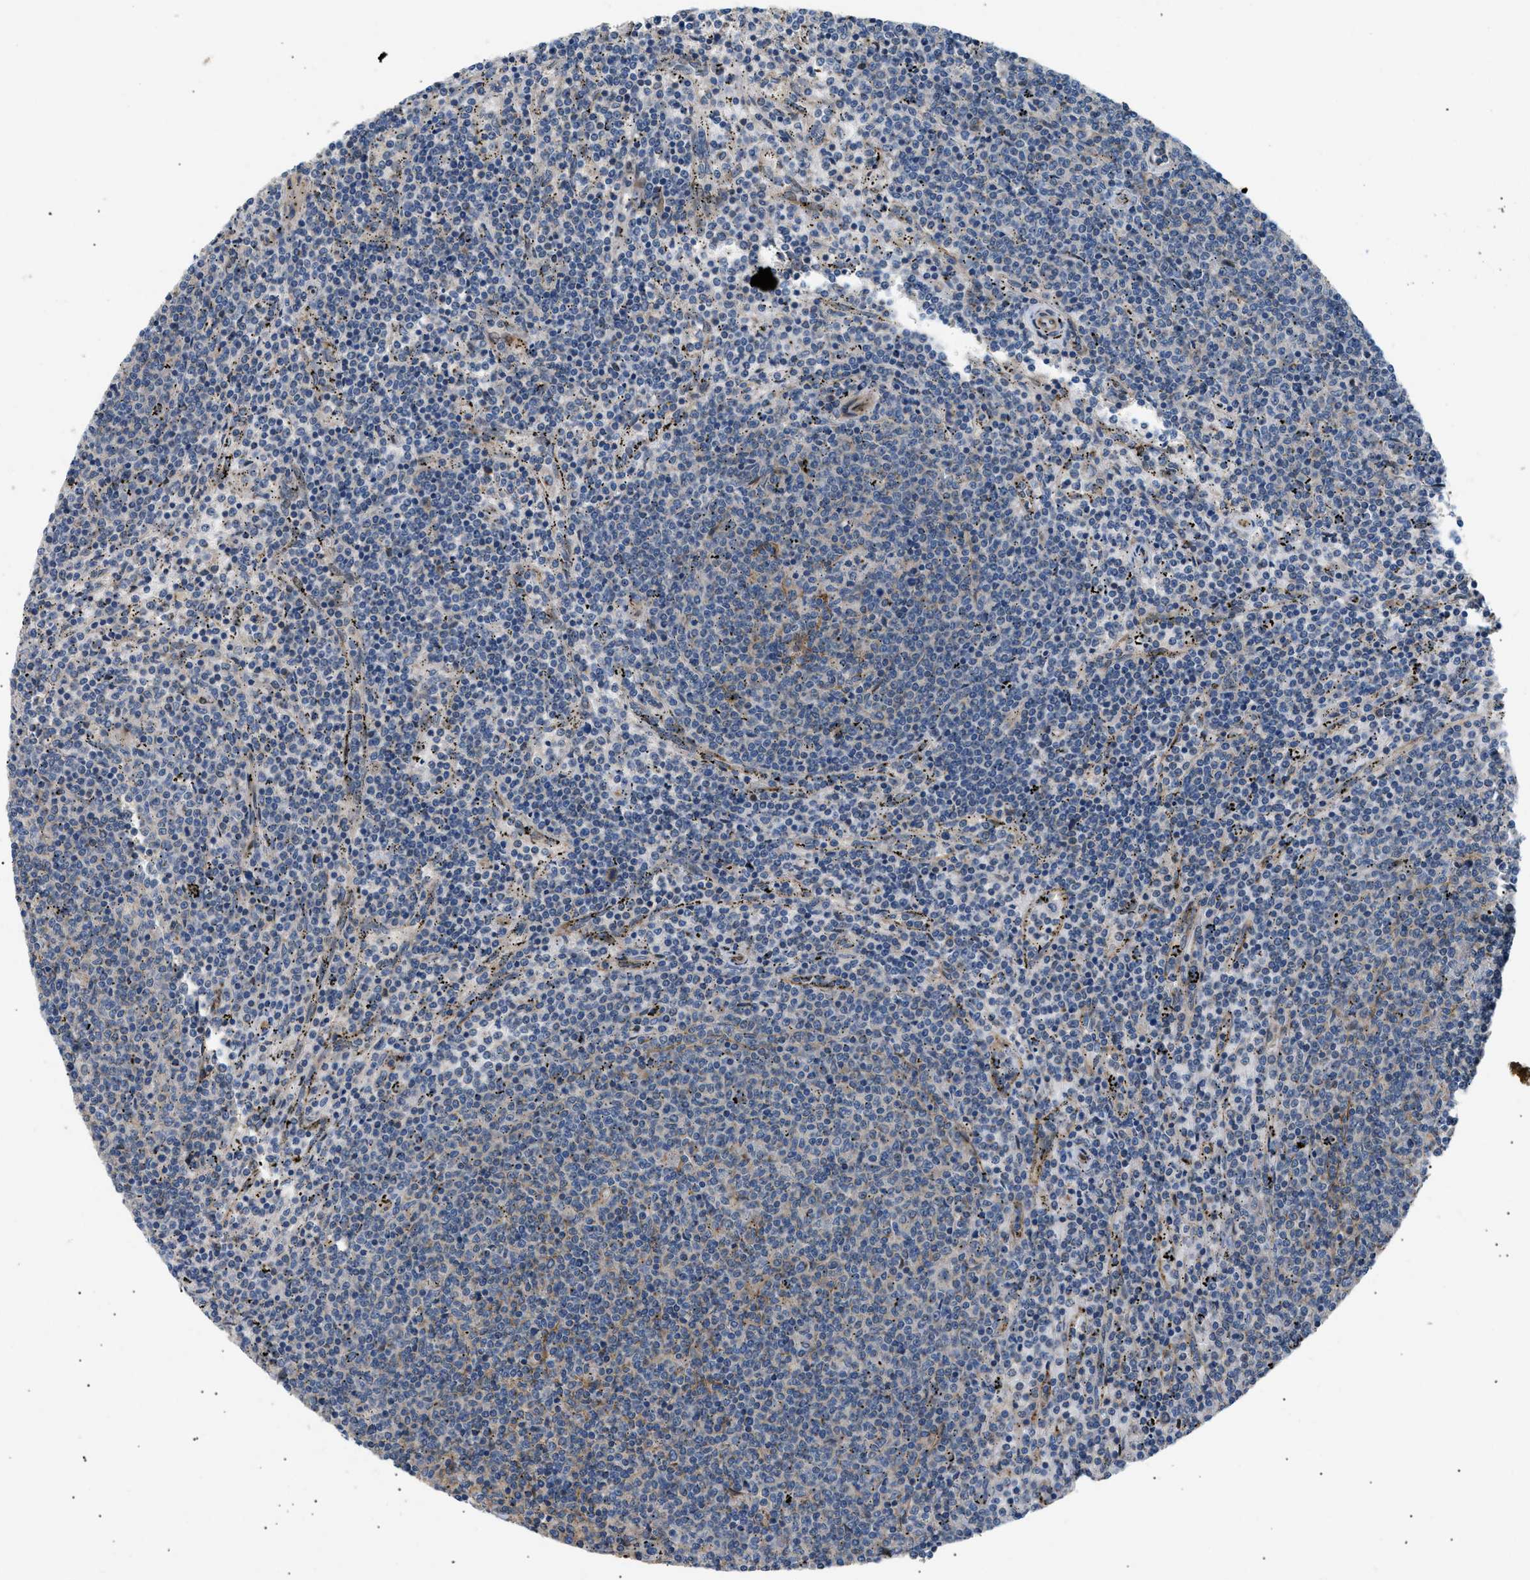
{"staining": {"intensity": "negative", "quantity": "none", "location": "none"}, "tissue": "lymphoma", "cell_type": "Tumor cells", "image_type": "cancer", "snomed": [{"axis": "morphology", "description": "Malignant lymphoma, non-Hodgkin's type, Low grade"}, {"axis": "topography", "description": "Spleen"}], "caption": "DAB immunohistochemical staining of lymphoma demonstrates no significant staining in tumor cells.", "gene": "LYSMD3", "patient": {"sex": "female", "age": 50}}